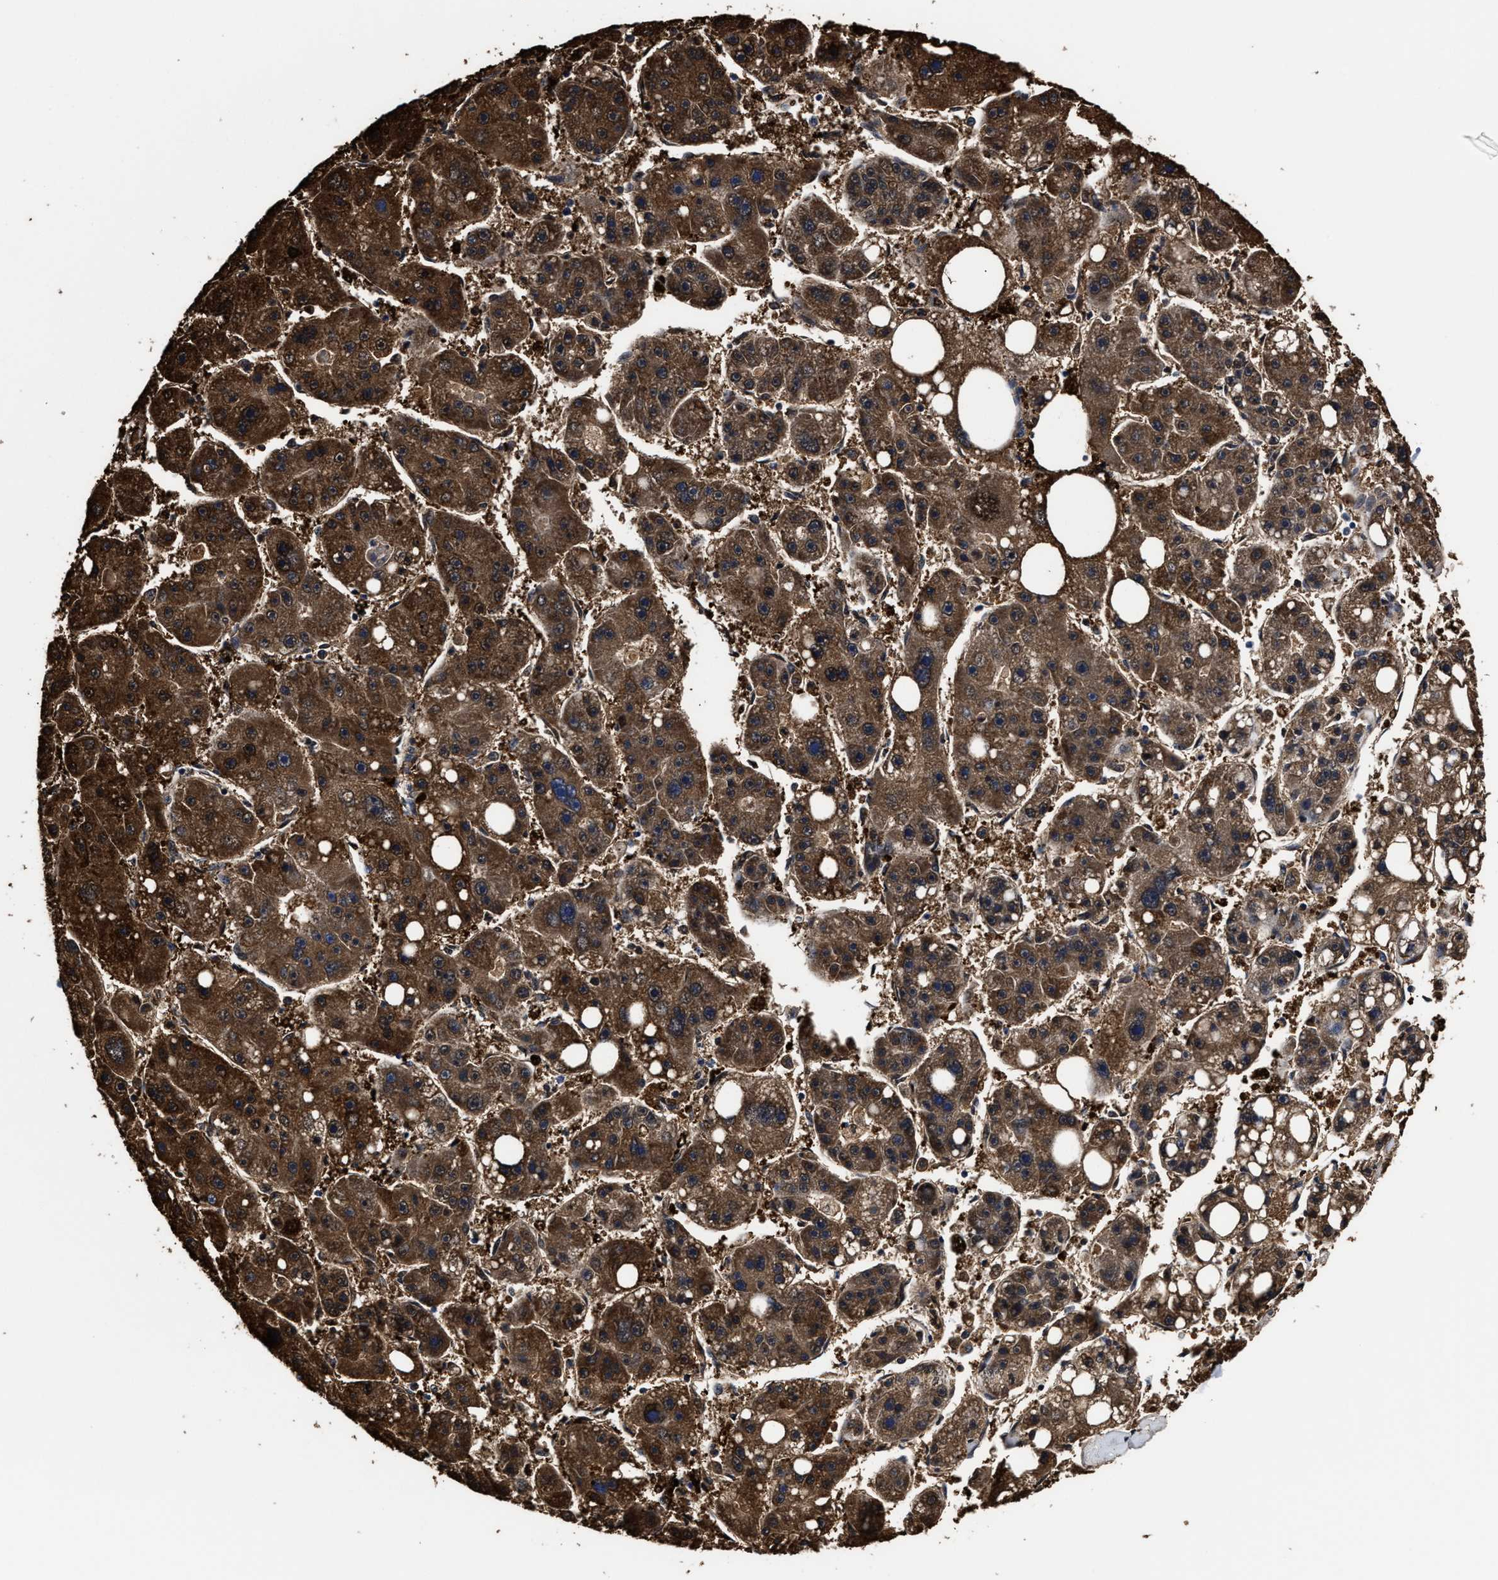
{"staining": {"intensity": "strong", "quantity": ">75%", "location": "cytoplasmic/membranous"}, "tissue": "liver cancer", "cell_type": "Tumor cells", "image_type": "cancer", "snomed": [{"axis": "morphology", "description": "Carcinoma, Hepatocellular, NOS"}, {"axis": "topography", "description": "Liver"}], "caption": "High-magnification brightfield microscopy of hepatocellular carcinoma (liver) stained with DAB (brown) and counterstained with hematoxylin (blue). tumor cells exhibit strong cytoplasmic/membranous expression is identified in approximately>75% of cells. Nuclei are stained in blue.", "gene": "PRPF4B", "patient": {"sex": "female", "age": 61}}